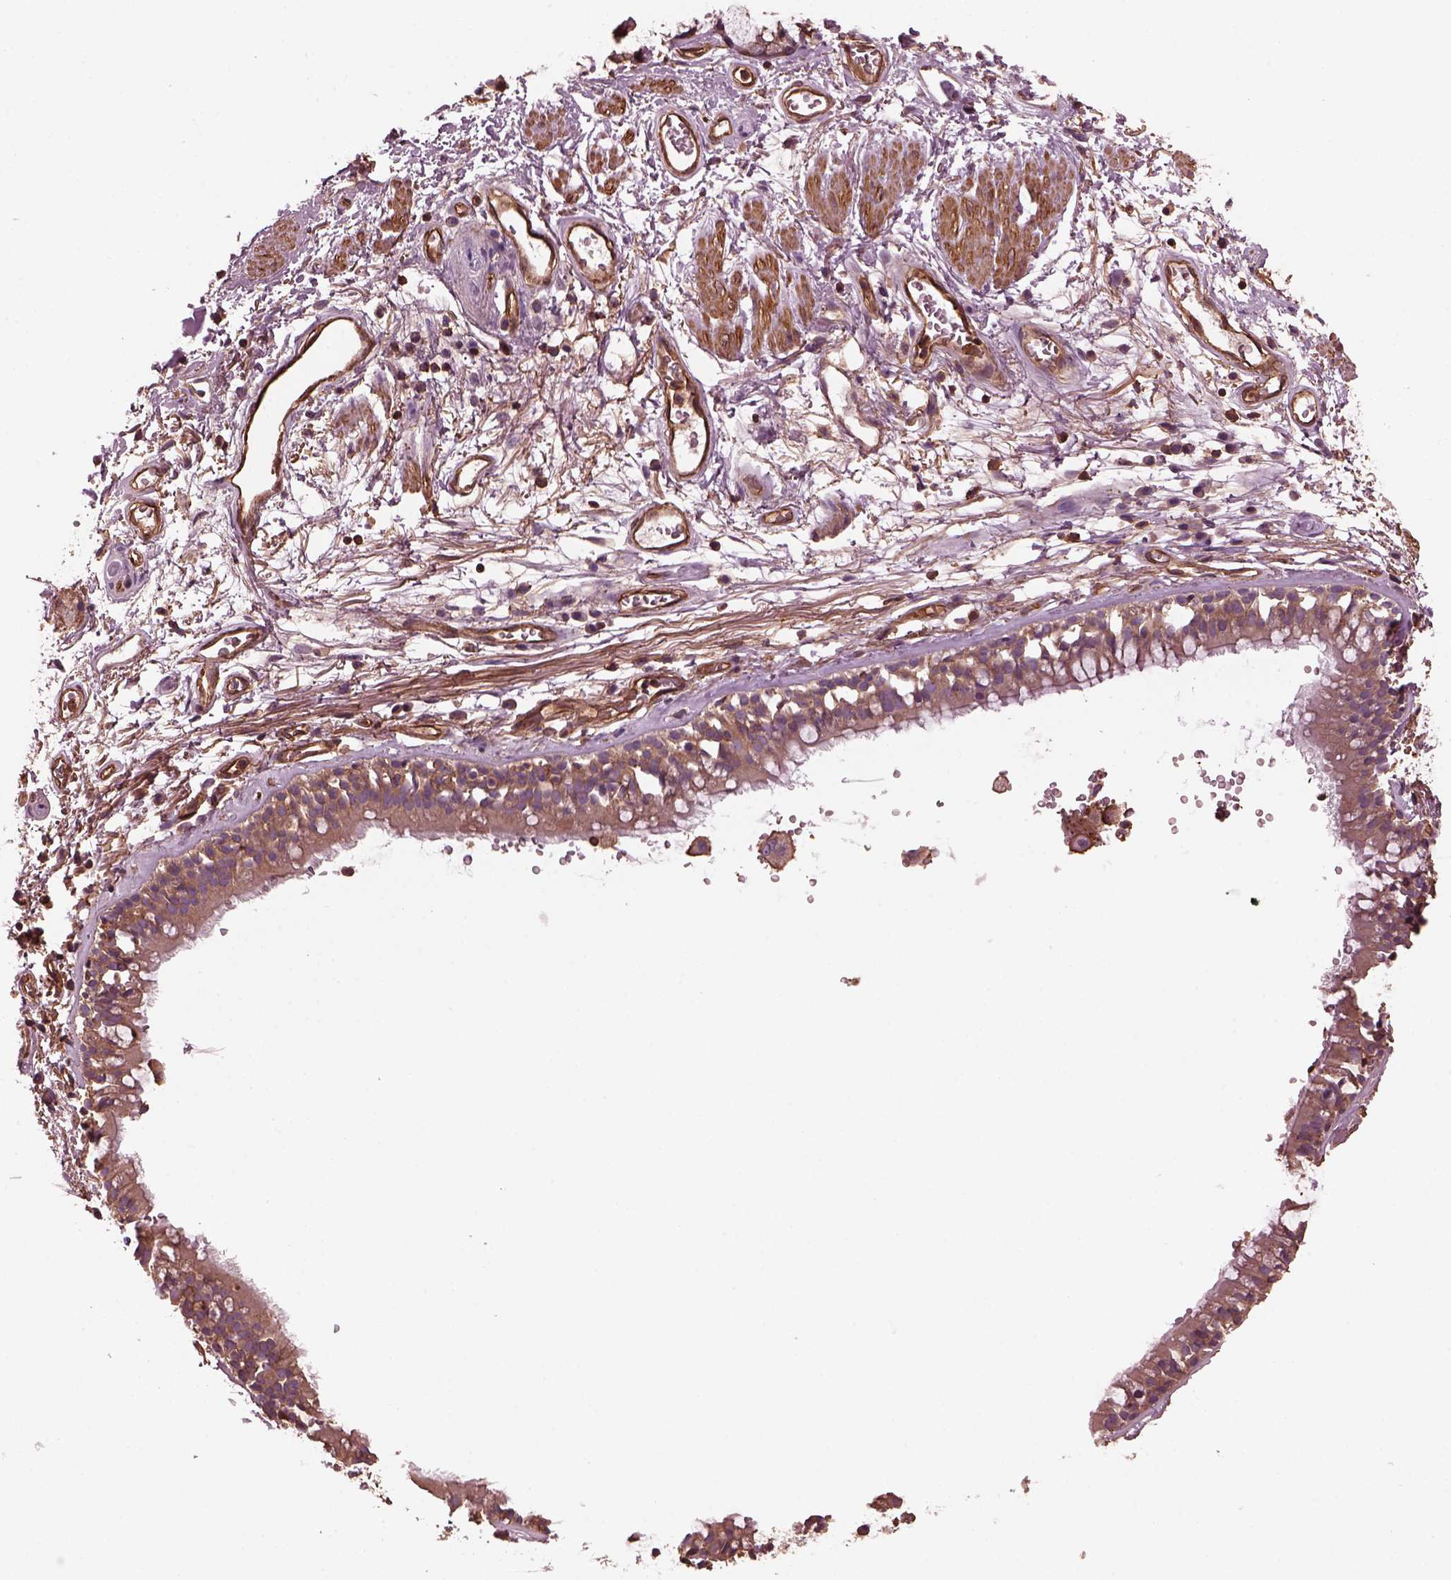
{"staining": {"intensity": "negative", "quantity": "none", "location": "none"}, "tissue": "adipose tissue", "cell_type": "Adipocytes", "image_type": "normal", "snomed": [{"axis": "morphology", "description": "Normal tissue, NOS"}, {"axis": "topography", "description": "Cartilage tissue"}, {"axis": "topography", "description": "Bronchus"}], "caption": "This is a histopathology image of immunohistochemistry staining of benign adipose tissue, which shows no expression in adipocytes.", "gene": "MYL1", "patient": {"sex": "male", "age": 58}}